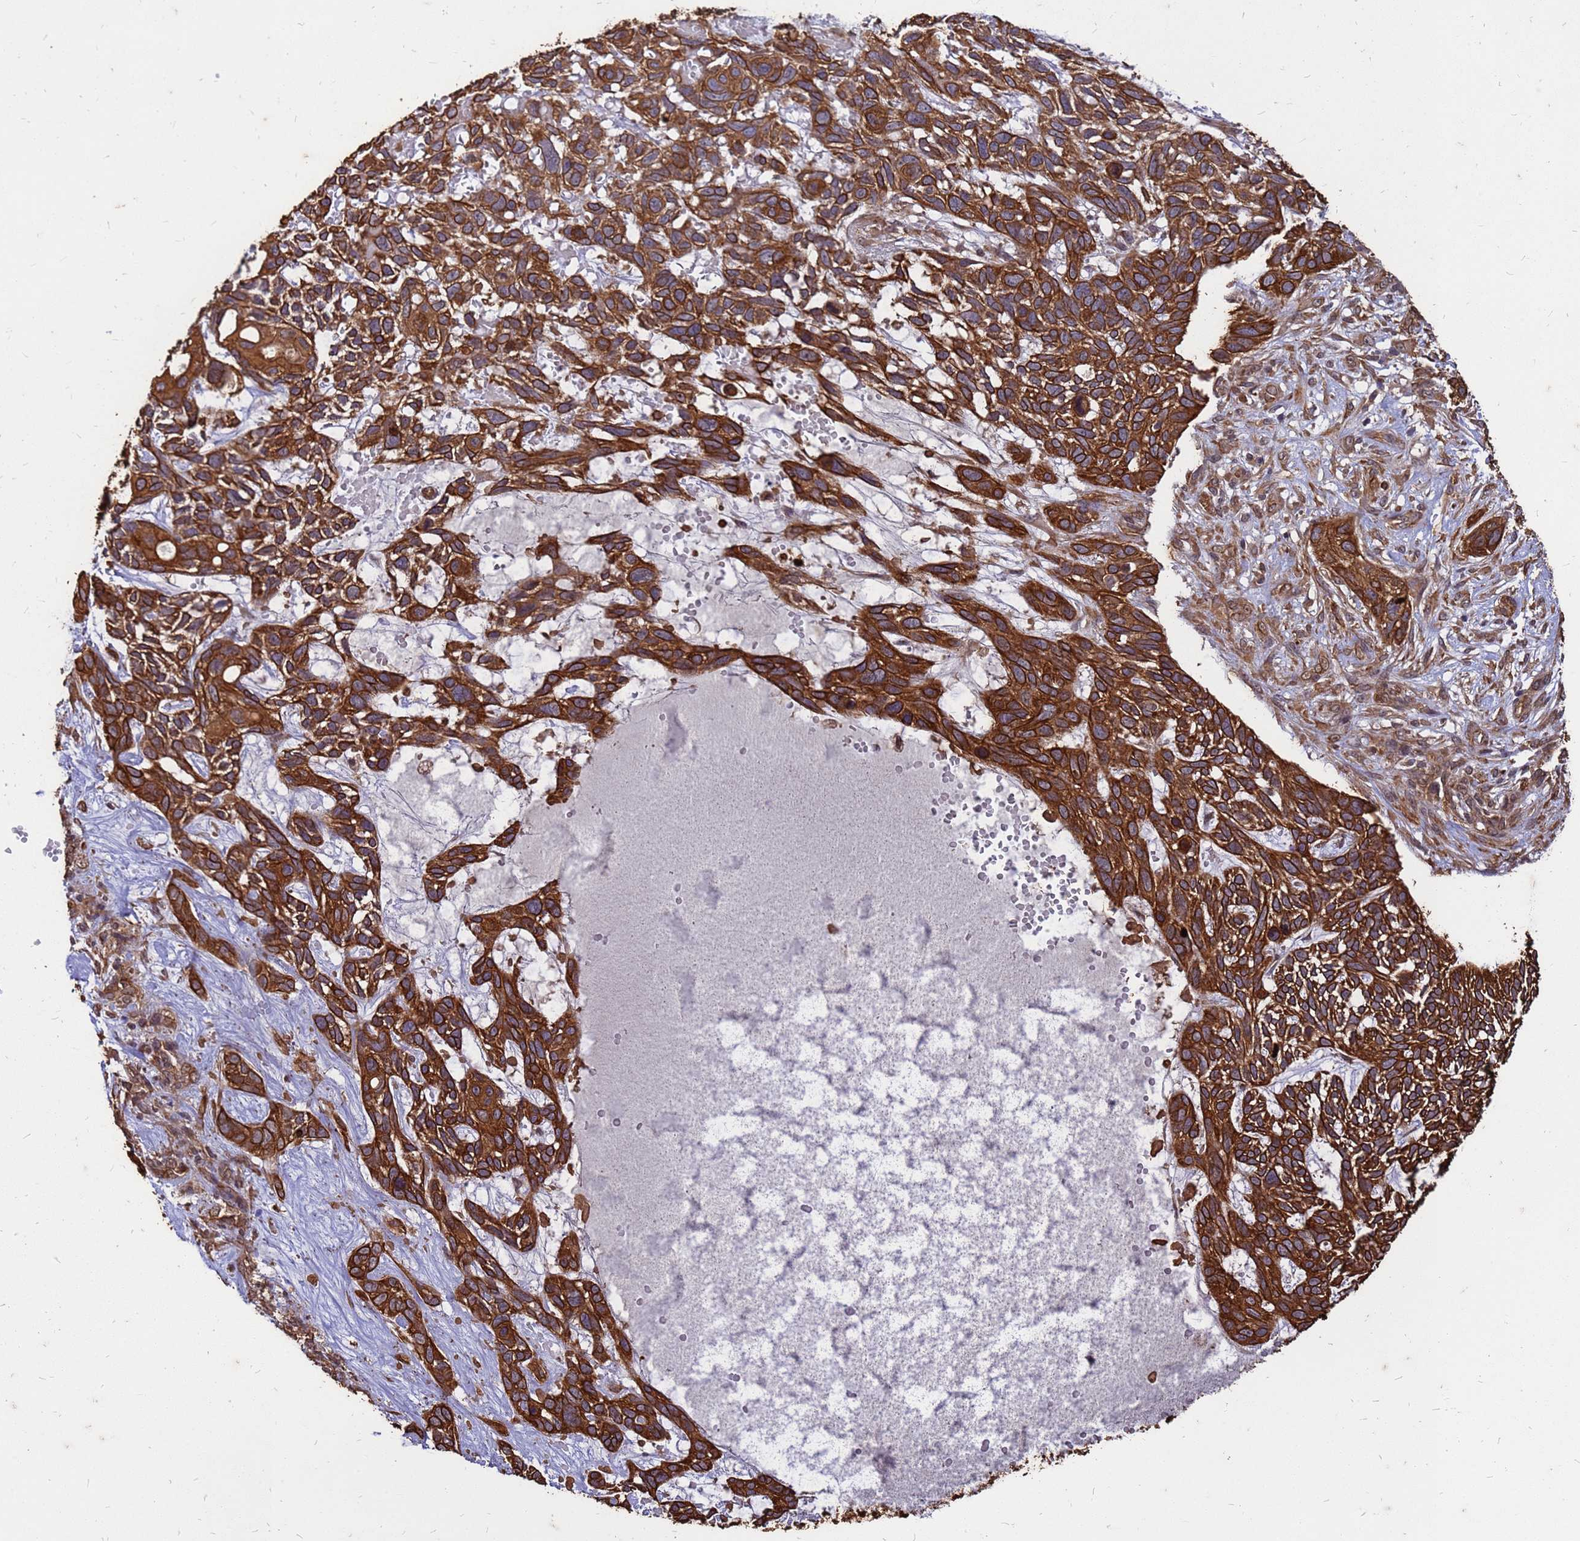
{"staining": {"intensity": "strong", "quantity": ">75%", "location": "cytoplasmic/membranous"}, "tissue": "skin cancer", "cell_type": "Tumor cells", "image_type": "cancer", "snomed": [{"axis": "morphology", "description": "Basal cell carcinoma"}, {"axis": "topography", "description": "Skin"}], "caption": "Strong cytoplasmic/membranous protein positivity is appreciated in approximately >75% of tumor cells in skin cancer.", "gene": "ZNF618", "patient": {"sex": "male", "age": 88}}